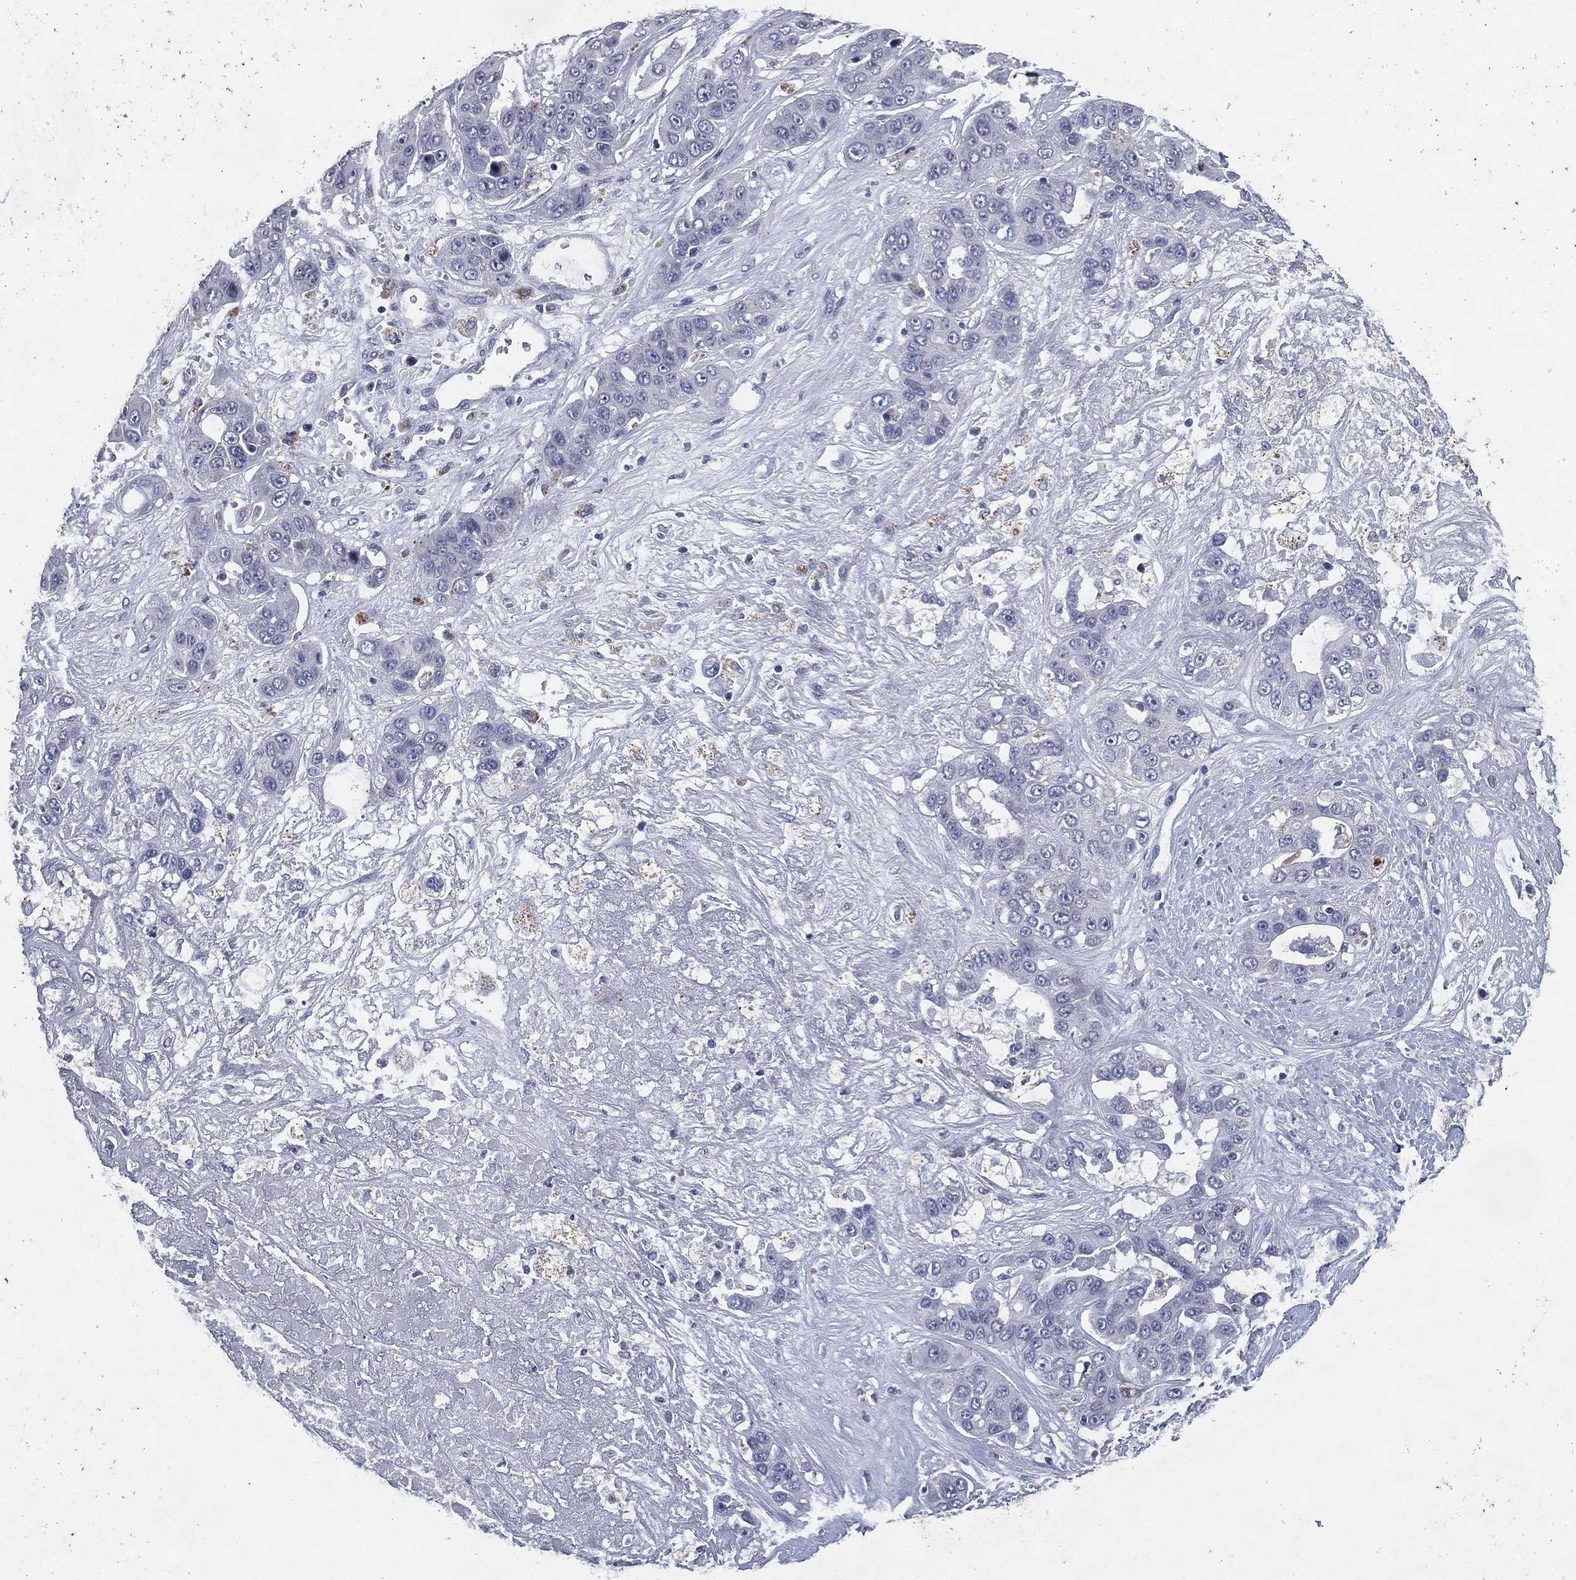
{"staining": {"intensity": "negative", "quantity": "none", "location": "none"}, "tissue": "liver cancer", "cell_type": "Tumor cells", "image_type": "cancer", "snomed": [{"axis": "morphology", "description": "Cholangiocarcinoma"}, {"axis": "topography", "description": "Liver"}], "caption": "This is an immunohistochemistry image of liver cholangiocarcinoma. There is no positivity in tumor cells.", "gene": "IFT27", "patient": {"sex": "female", "age": 52}}